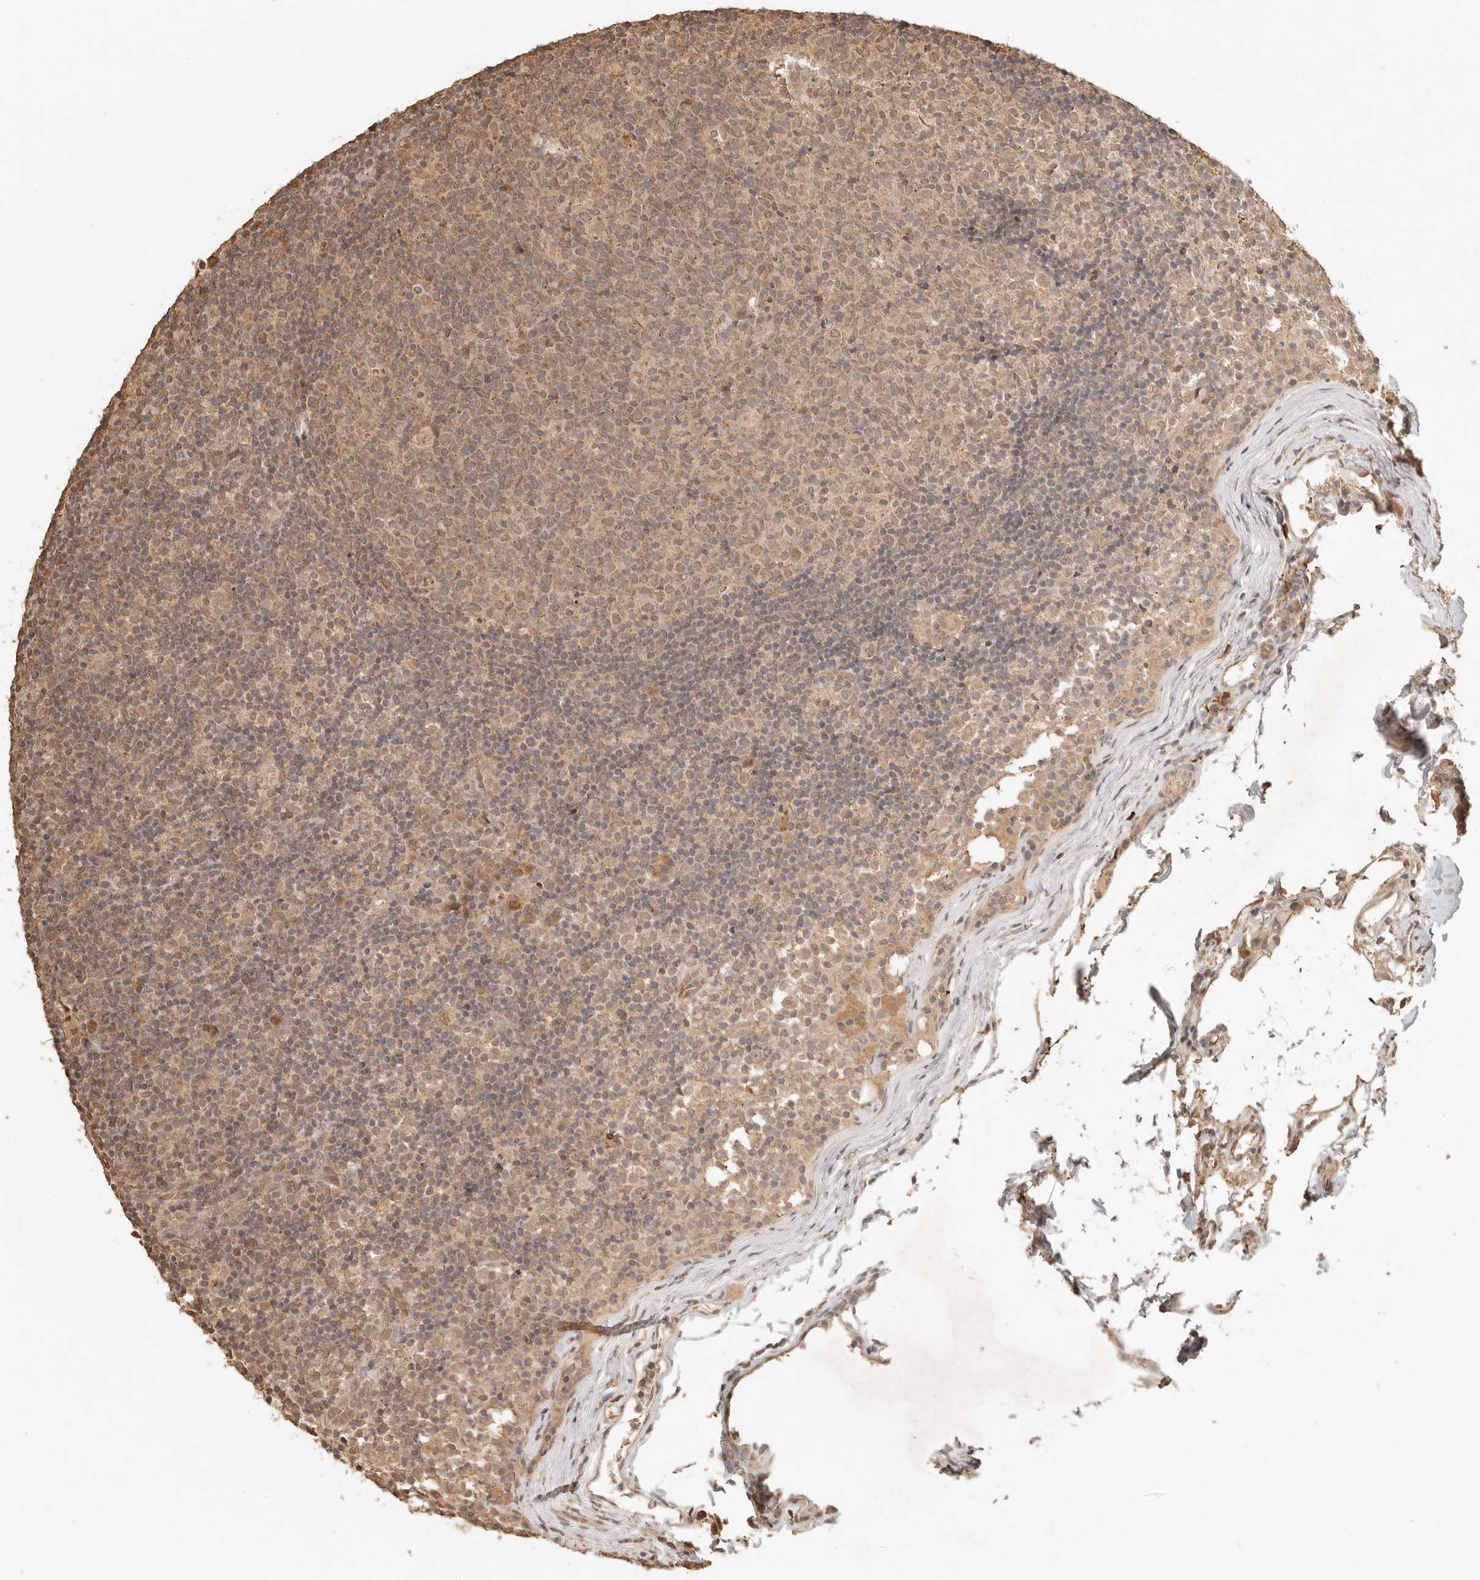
{"staining": {"intensity": "weak", "quantity": ">75%", "location": "cytoplasmic/membranous"}, "tissue": "lymph node", "cell_type": "Germinal center cells", "image_type": "normal", "snomed": [{"axis": "morphology", "description": "Normal tissue, NOS"}, {"axis": "morphology", "description": "Inflammation, NOS"}, {"axis": "topography", "description": "Lymph node"}], "caption": "This micrograph shows immunohistochemistry staining of benign human lymph node, with low weak cytoplasmic/membranous positivity in about >75% of germinal center cells.", "gene": "LMO4", "patient": {"sex": "male", "age": 55}}